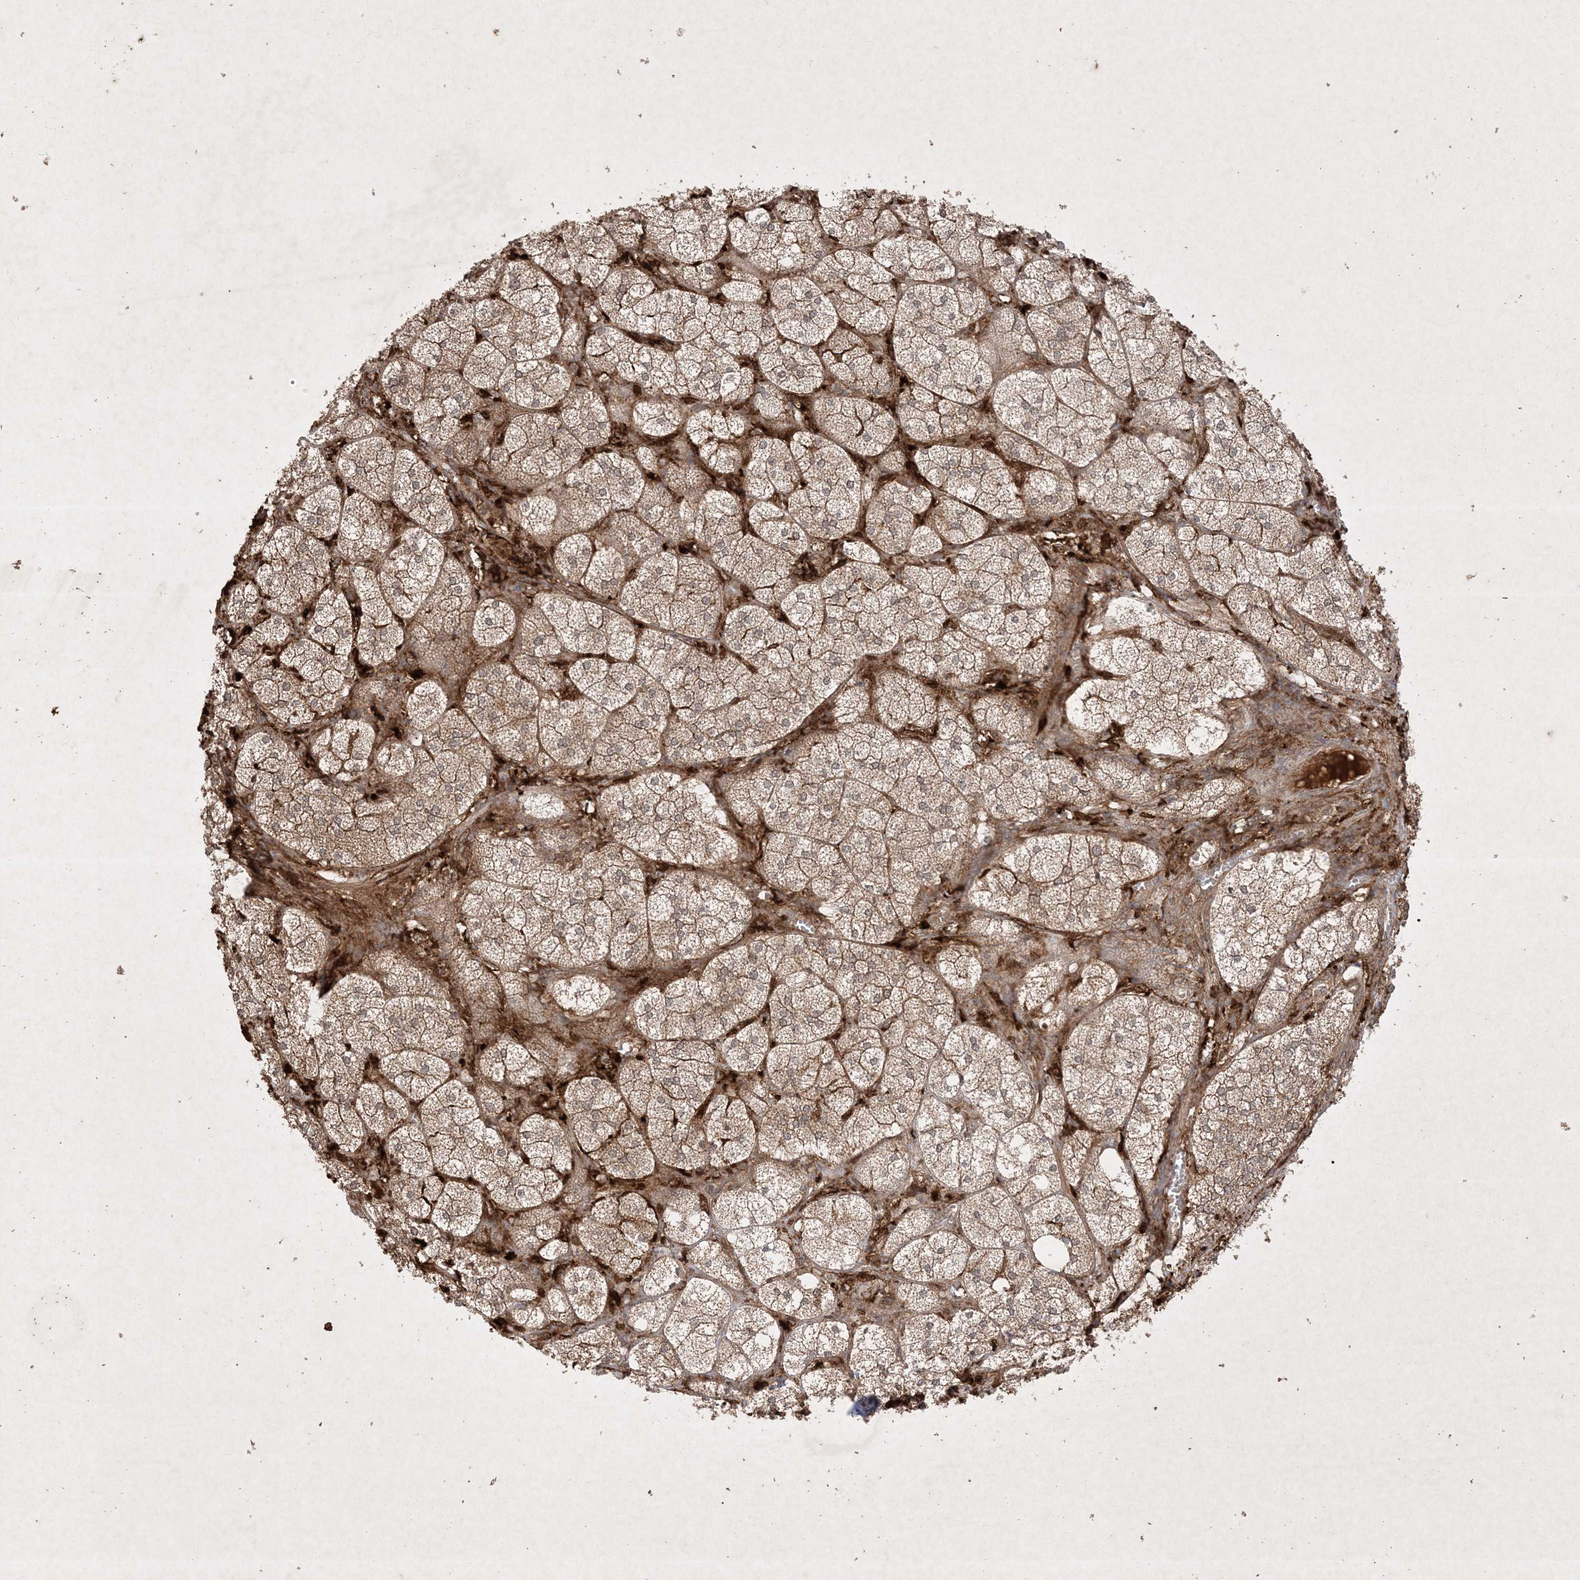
{"staining": {"intensity": "moderate", "quantity": ">75%", "location": "cytoplasmic/membranous"}, "tissue": "adrenal gland", "cell_type": "Glandular cells", "image_type": "normal", "snomed": [{"axis": "morphology", "description": "Normal tissue, NOS"}, {"axis": "topography", "description": "Adrenal gland"}], "caption": "This photomicrograph reveals immunohistochemistry (IHC) staining of benign human adrenal gland, with medium moderate cytoplasmic/membranous positivity in about >75% of glandular cells.", "gene": "PTK6", "patient": {"sex": "female", "age": 61}}